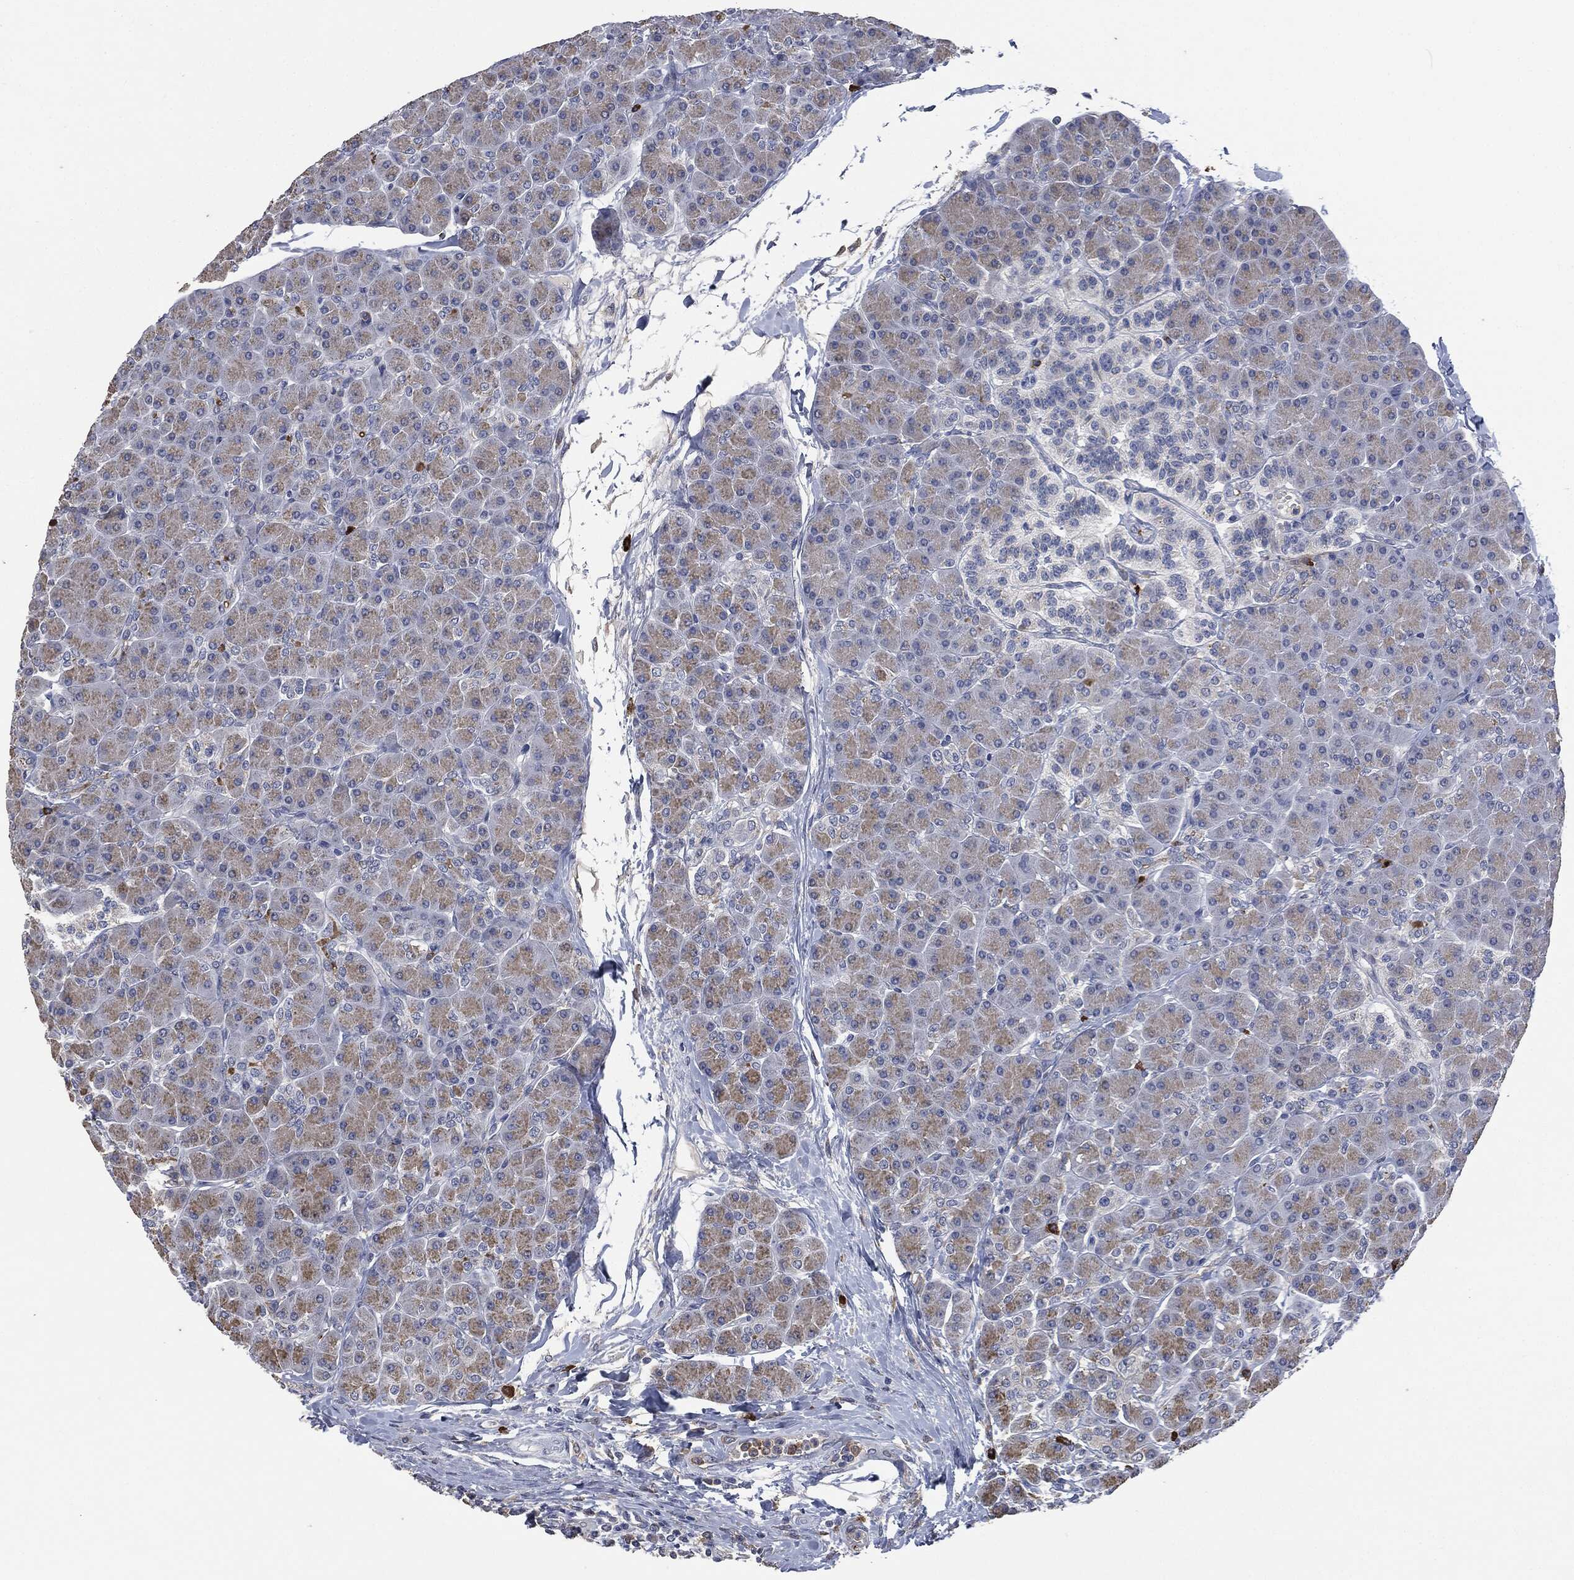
{"staining": {"intensity": "weak", "quantity": "25%-75%", "location": "cytoplasmic/membranous"}, "tissue": "pancreas", "cell_type": "Exocrine glandular cells", "image_type": "normal", "snomed": [{"axis": "morphology", "description": "Normal tissue, NOS"}, {"axis": "topography", "description": "Pancreas"}], "caption": "Unremarkable pancreas was stained to show a protein in brown. There is low levels of weak cytoplasmic/membranous positivity in about 25%-75% of exocrine glandular cells.", "gene": "CD33", "patient": {"sex": "female", "age": 44}}